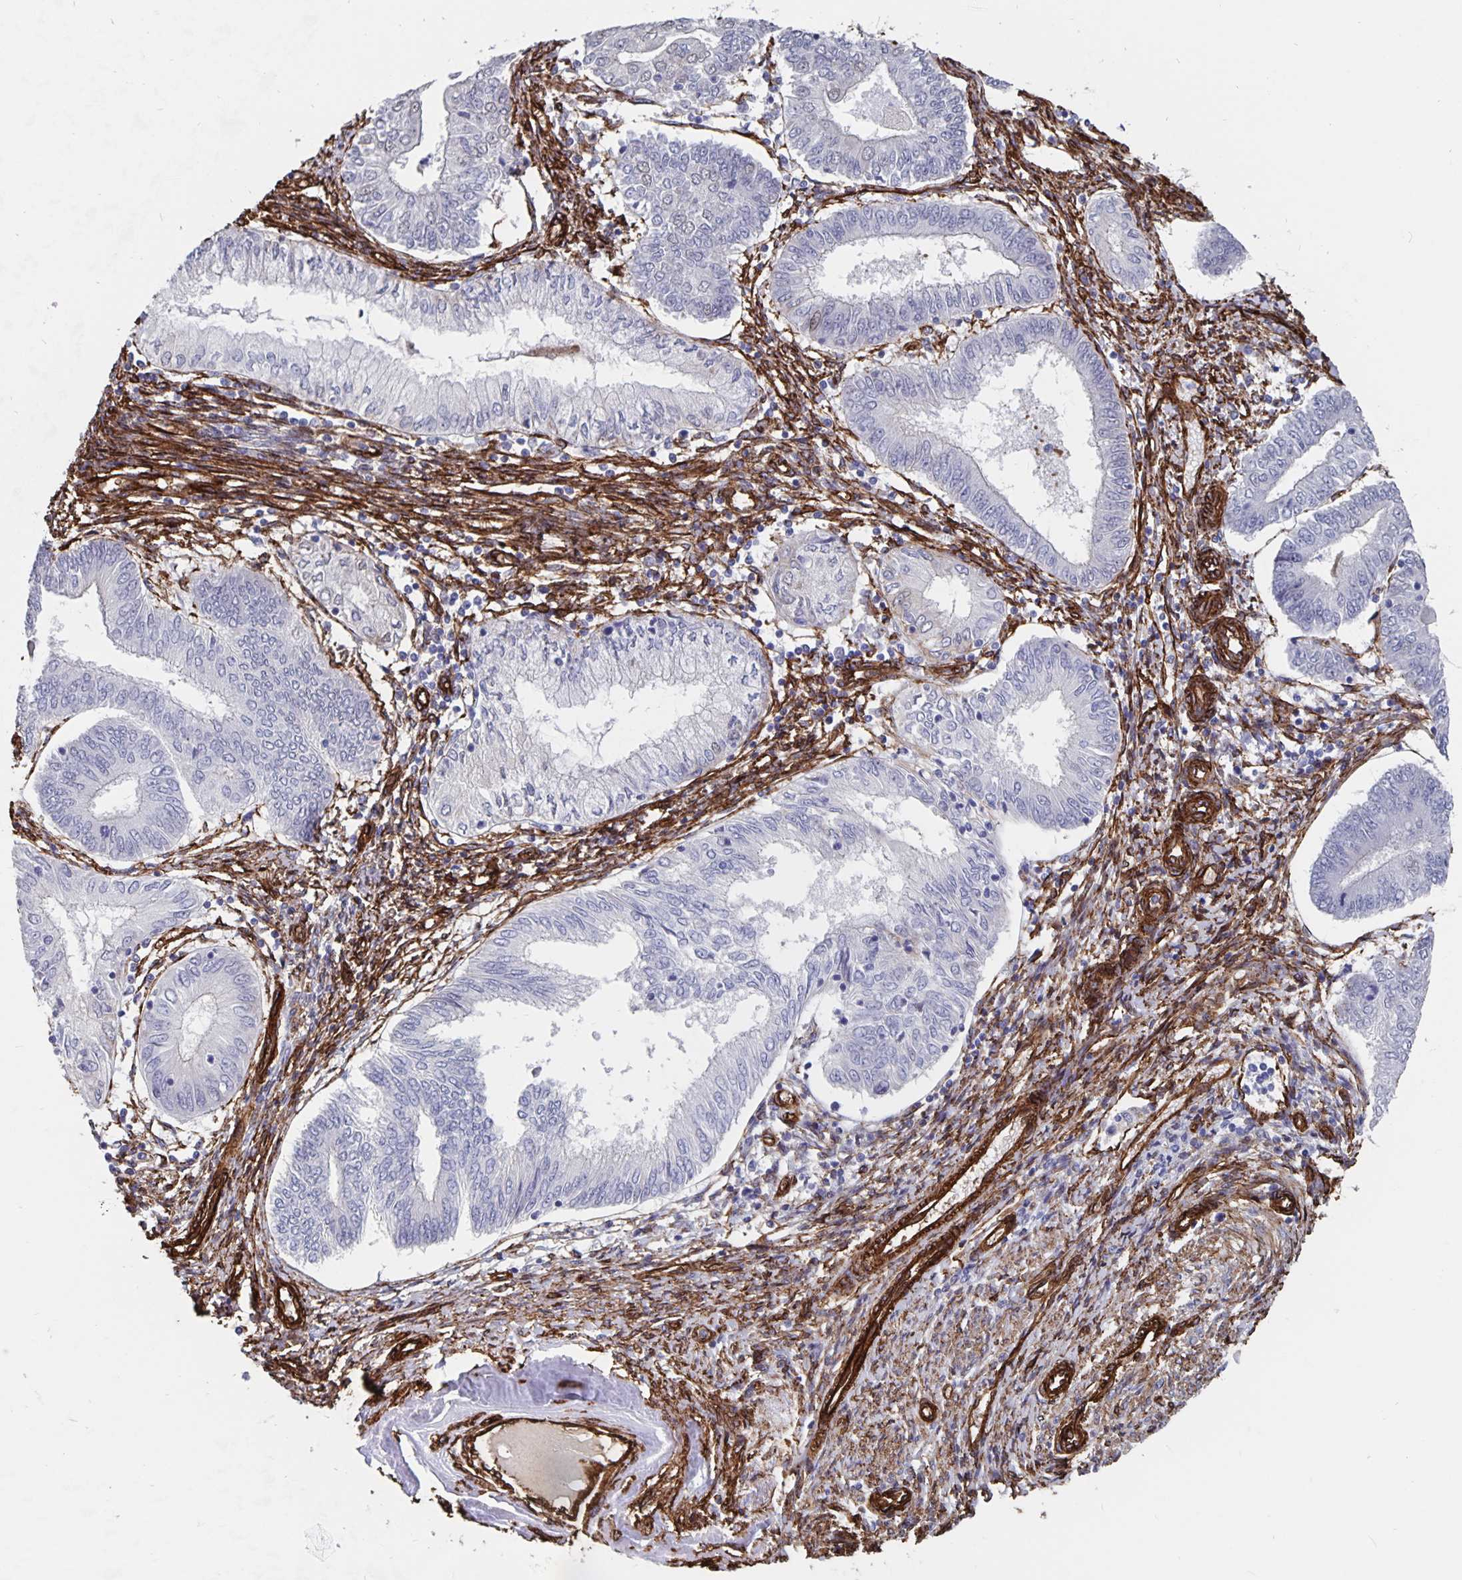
{"staining": {"intensity": "negative", "quantity": "none", "location": "none"}, "tissue": "endometrial cancer", "cell_type": "Tumor cells", "image_type": "cancer", "snomed": [{"axis": "morphology", "description": "Adenocarcinoma, NOS"}, {"axis": "topography", "description": "Endometrium"}], "caption": "IHC image of human endometrial cancer (adenocarcinoma) stained for a protein (brown), which shows no positivity in tumor cells. Nuclei are stained in blue.", "gene": "DCHS2", "patient": {"sex": "female", "age": 68}}